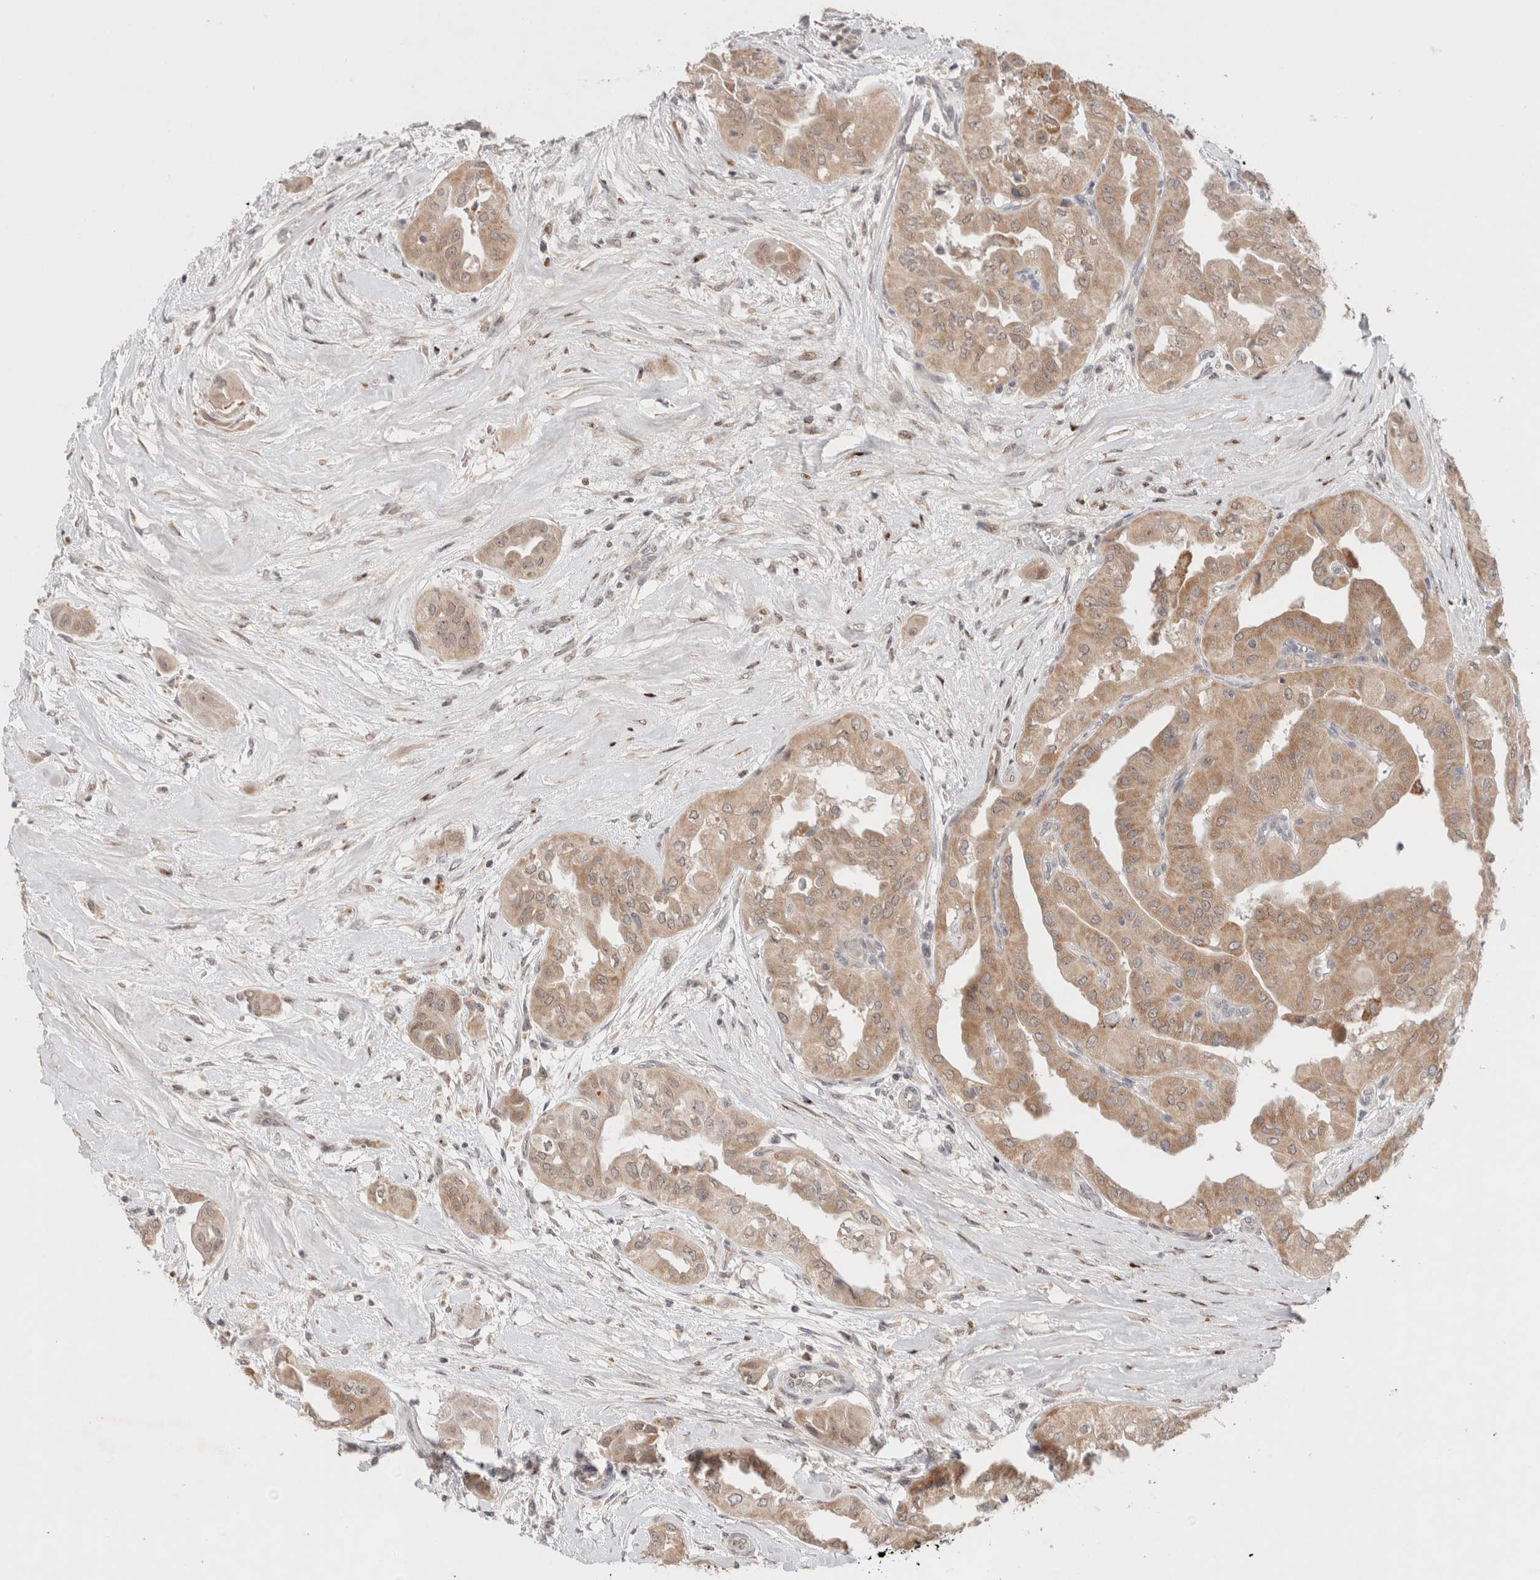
{"staining": {"intensity": "moderate", "quantity": ">75%", "location": "cytoplasmic/membranous"}, "tissue": "thyroid cancer", "cell_type": "Tumor cells", "image_type": "cancer", "snomed": [{"axis": "morphology", "description": "Papillary adenocarcinoma, NOS"}, {"axis": "topography", "description": "Thyroid gland"}], "caption": "Immunohistochemical staining of human thyroid papillary adenocarcinoma demonstrates moderate cytoplasmic/membranous protein staining in about >75% of tumor cells. (brown staining indicates protein expression, while blue staining denotes nuclei).", "gene": "ERI3", "patient": {"sex": "female", "age": 59}}